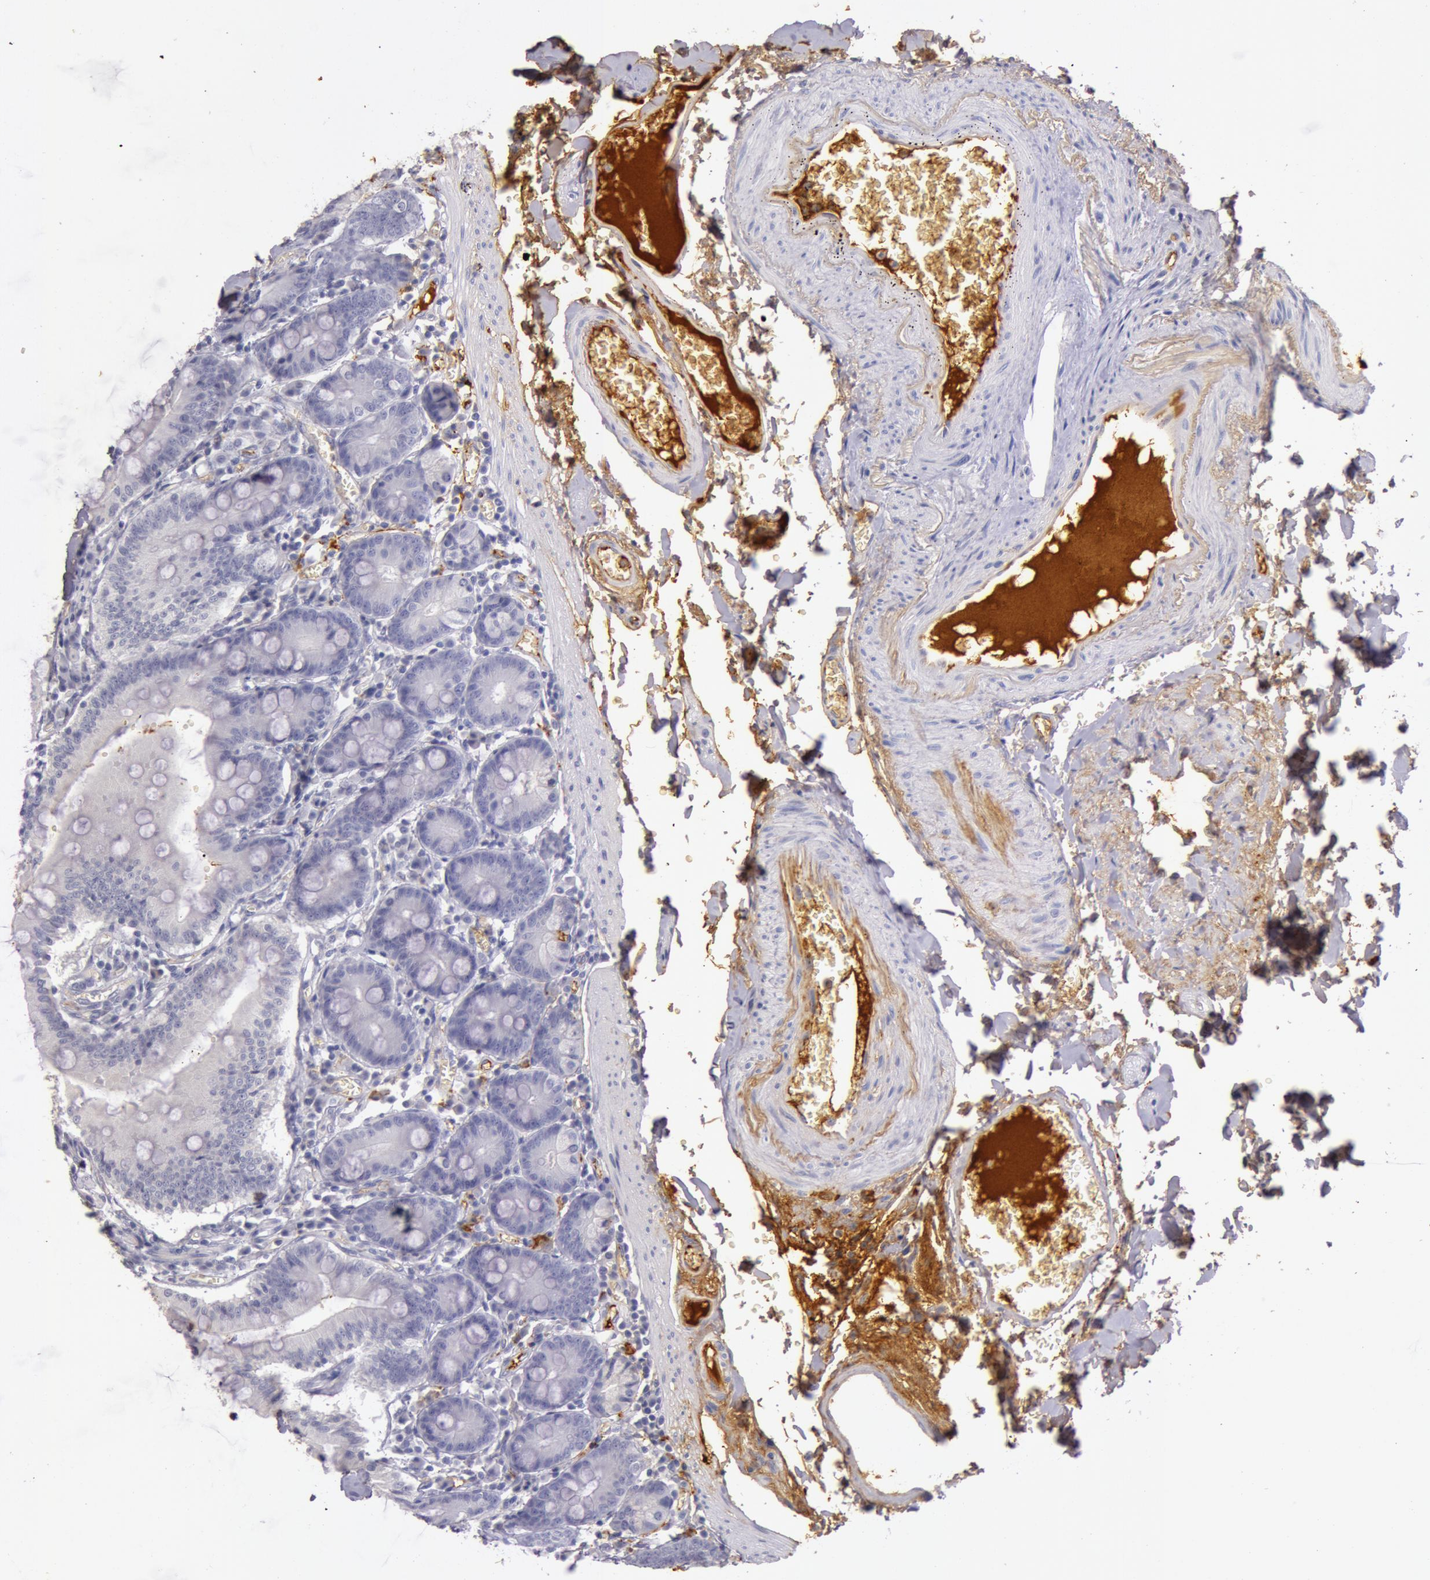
{"staining": {"intensity": "negative", "quantity": "none", "location": "none"}, "tissue": "small intestine", "cell_type": "Glandular cells", "image_type": "normal", "snomed": [{"axis": "morphology", "description": "Normal tissue, NOS"}, {"axis": "topography", "description": "Small intestine"}], "caption": "Glandular cells show no significant protein positivity in normal small intestine. The staining is performed using DAB (3,3'-diaminobenzidine) brown chromogen with nuclei counter-stained in using hematoxylin.", "gene": "C4BPA", "patient": {"sex": "male", "age": 71}}